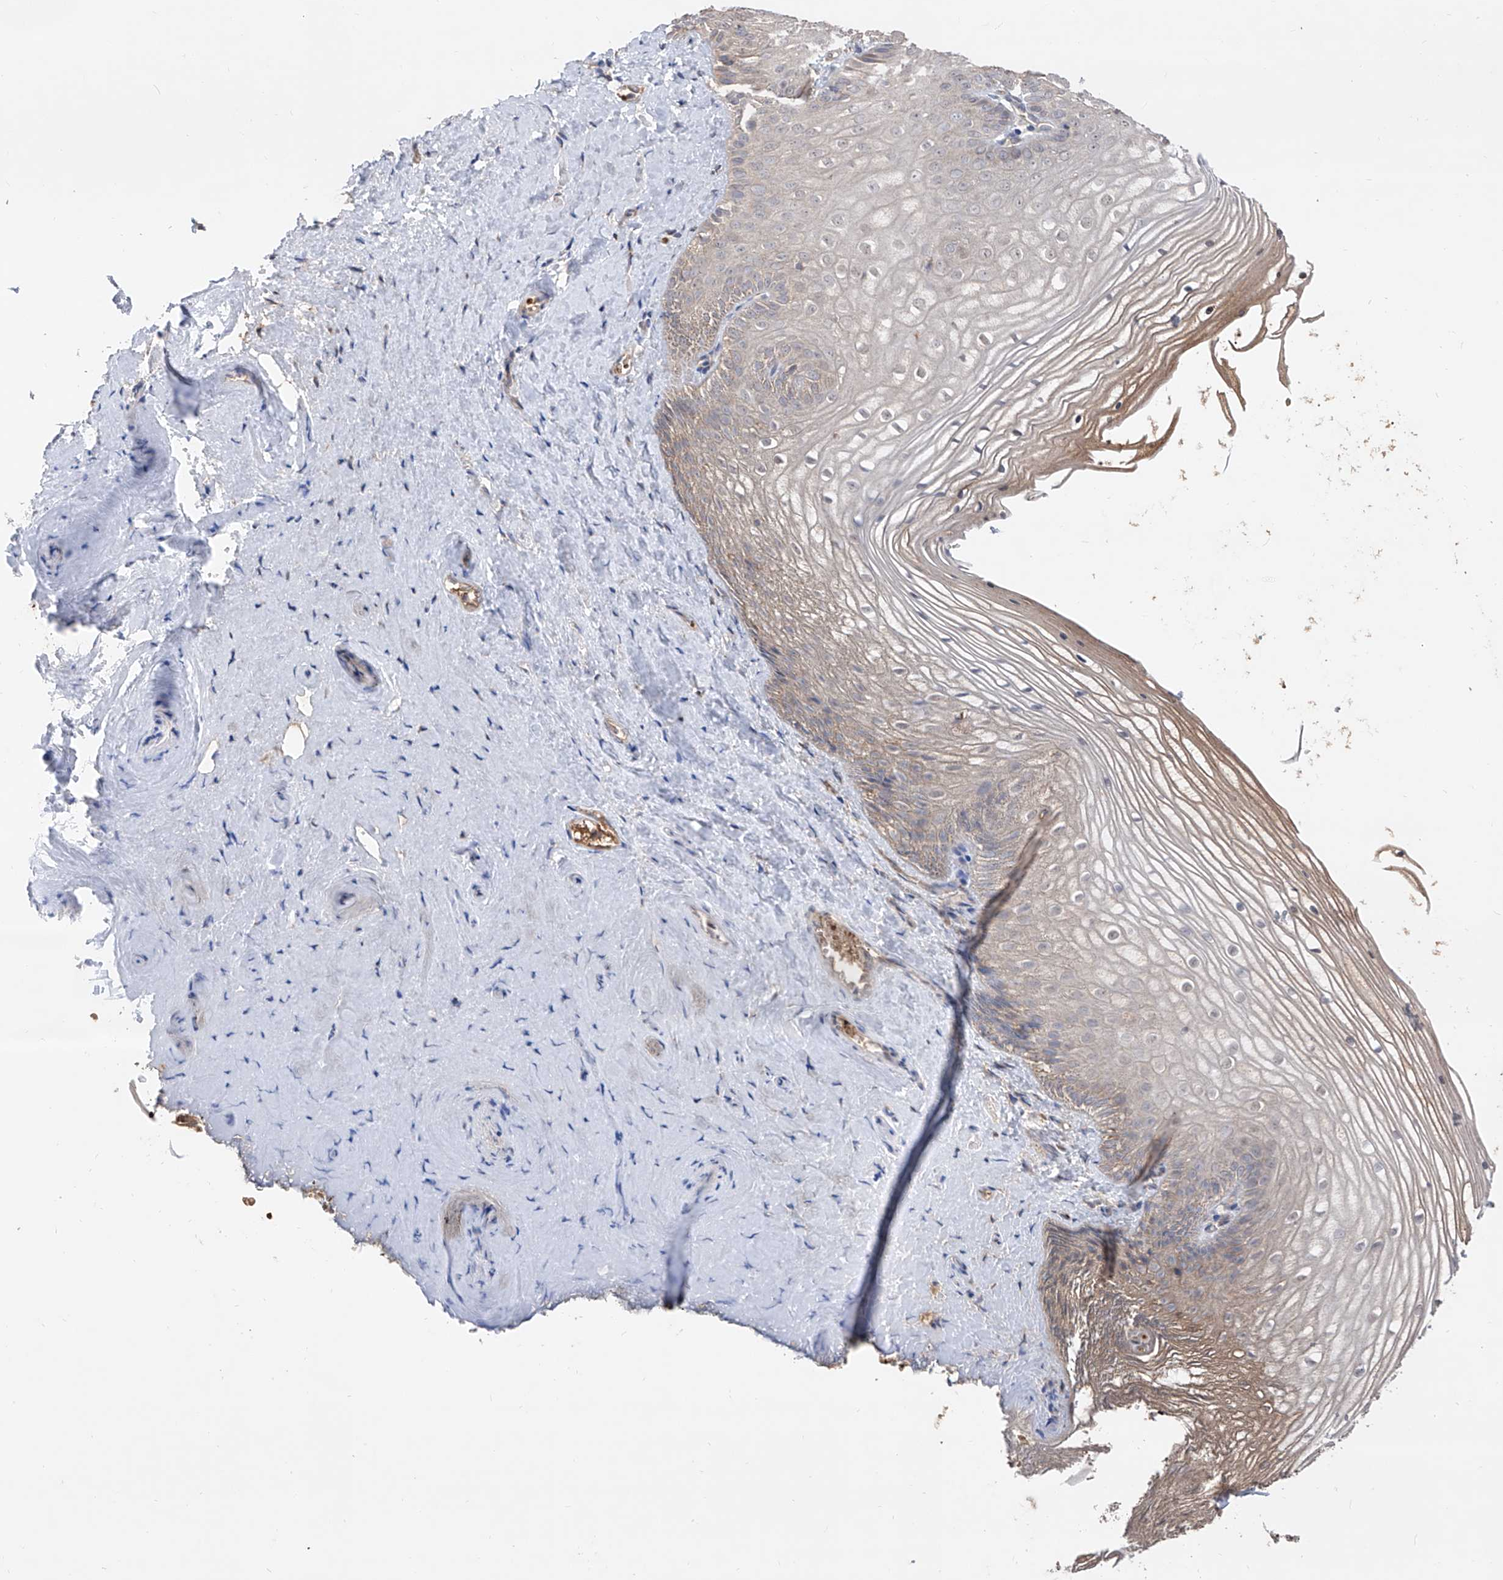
{"staining": {"intensity": "weak", "quantity": "<25%", "location": "cytoplasmic/membranous"}, "tissue": "vagina", "cell_type": "Squamous epithelial cells", "image_type": "normal", "snomed": [{"axis": "morphology", "description": "Normal tissue, NOS"}, {"axis": "topography", "description": "Vagina"}, {"axis": "topography", "description": "Cervix"}], "caption": "Immunohistochemical staining of unremarkable human vagina exhibits no significant expression in squamous epithelial cells. (DAB (3,3'-diaminobenzidine) immunohistochemistry (IHC) visualized using brightfield microscopy, high magnification).", "gene": "EDN1", "patient": {"sex": "female", "age": 40}}